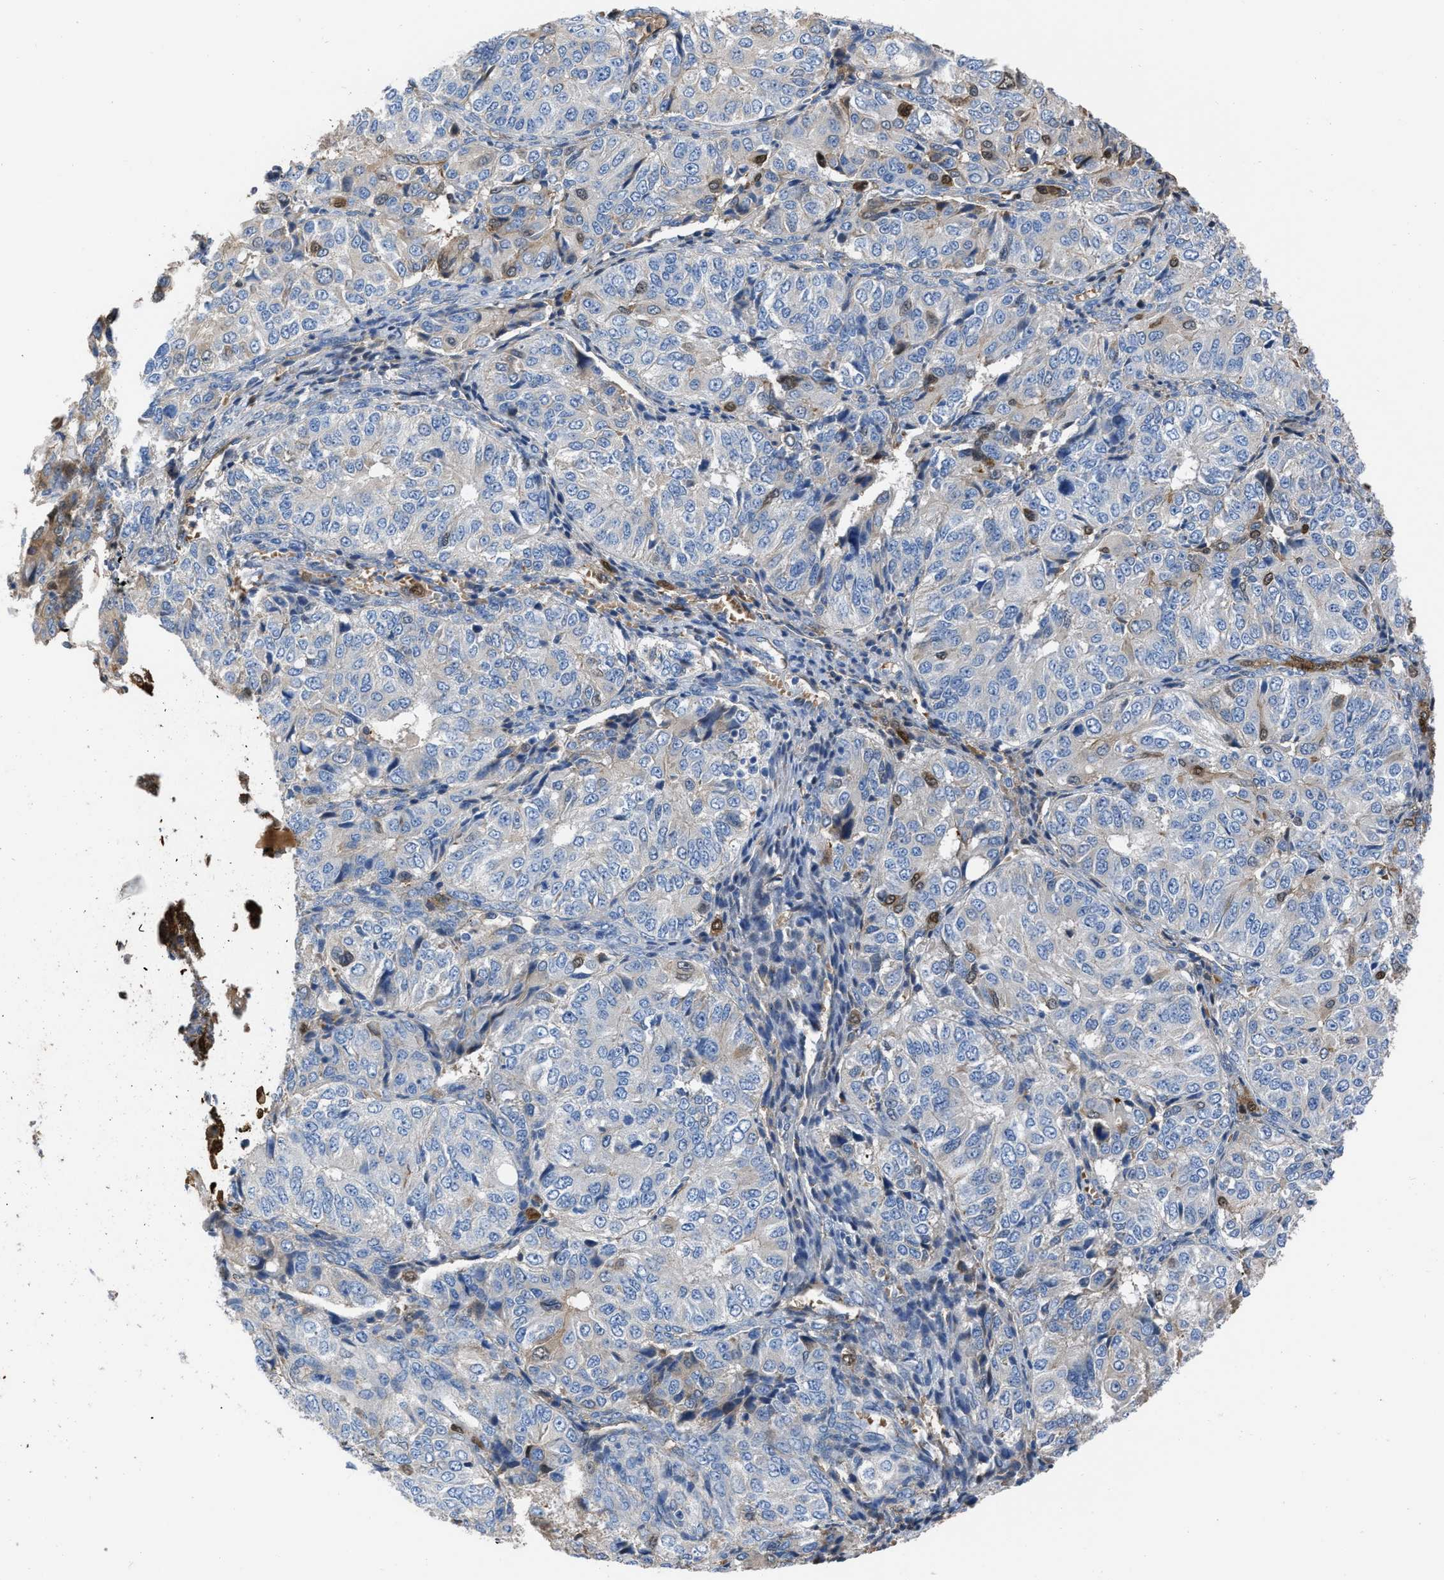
{"staining": {"intensity": "negative", "quantity": "none", "location": "none"}, "tissue": "ovarian cancer", "cell_type": "Tumor cells", "image_type": "cancer", "snomed": [{"axis": "morphology", "description": "Carcinoma, endometroid"}, {"axis": "topography", "description": "Ovary"}], "caption": "Histopathology image shows no protein staining in tumor cells of ovarian cancer (endometroid carcinoma) tissue.", "gene": "TRIOBP", "patient": {"sex": "female", "age": 51}}